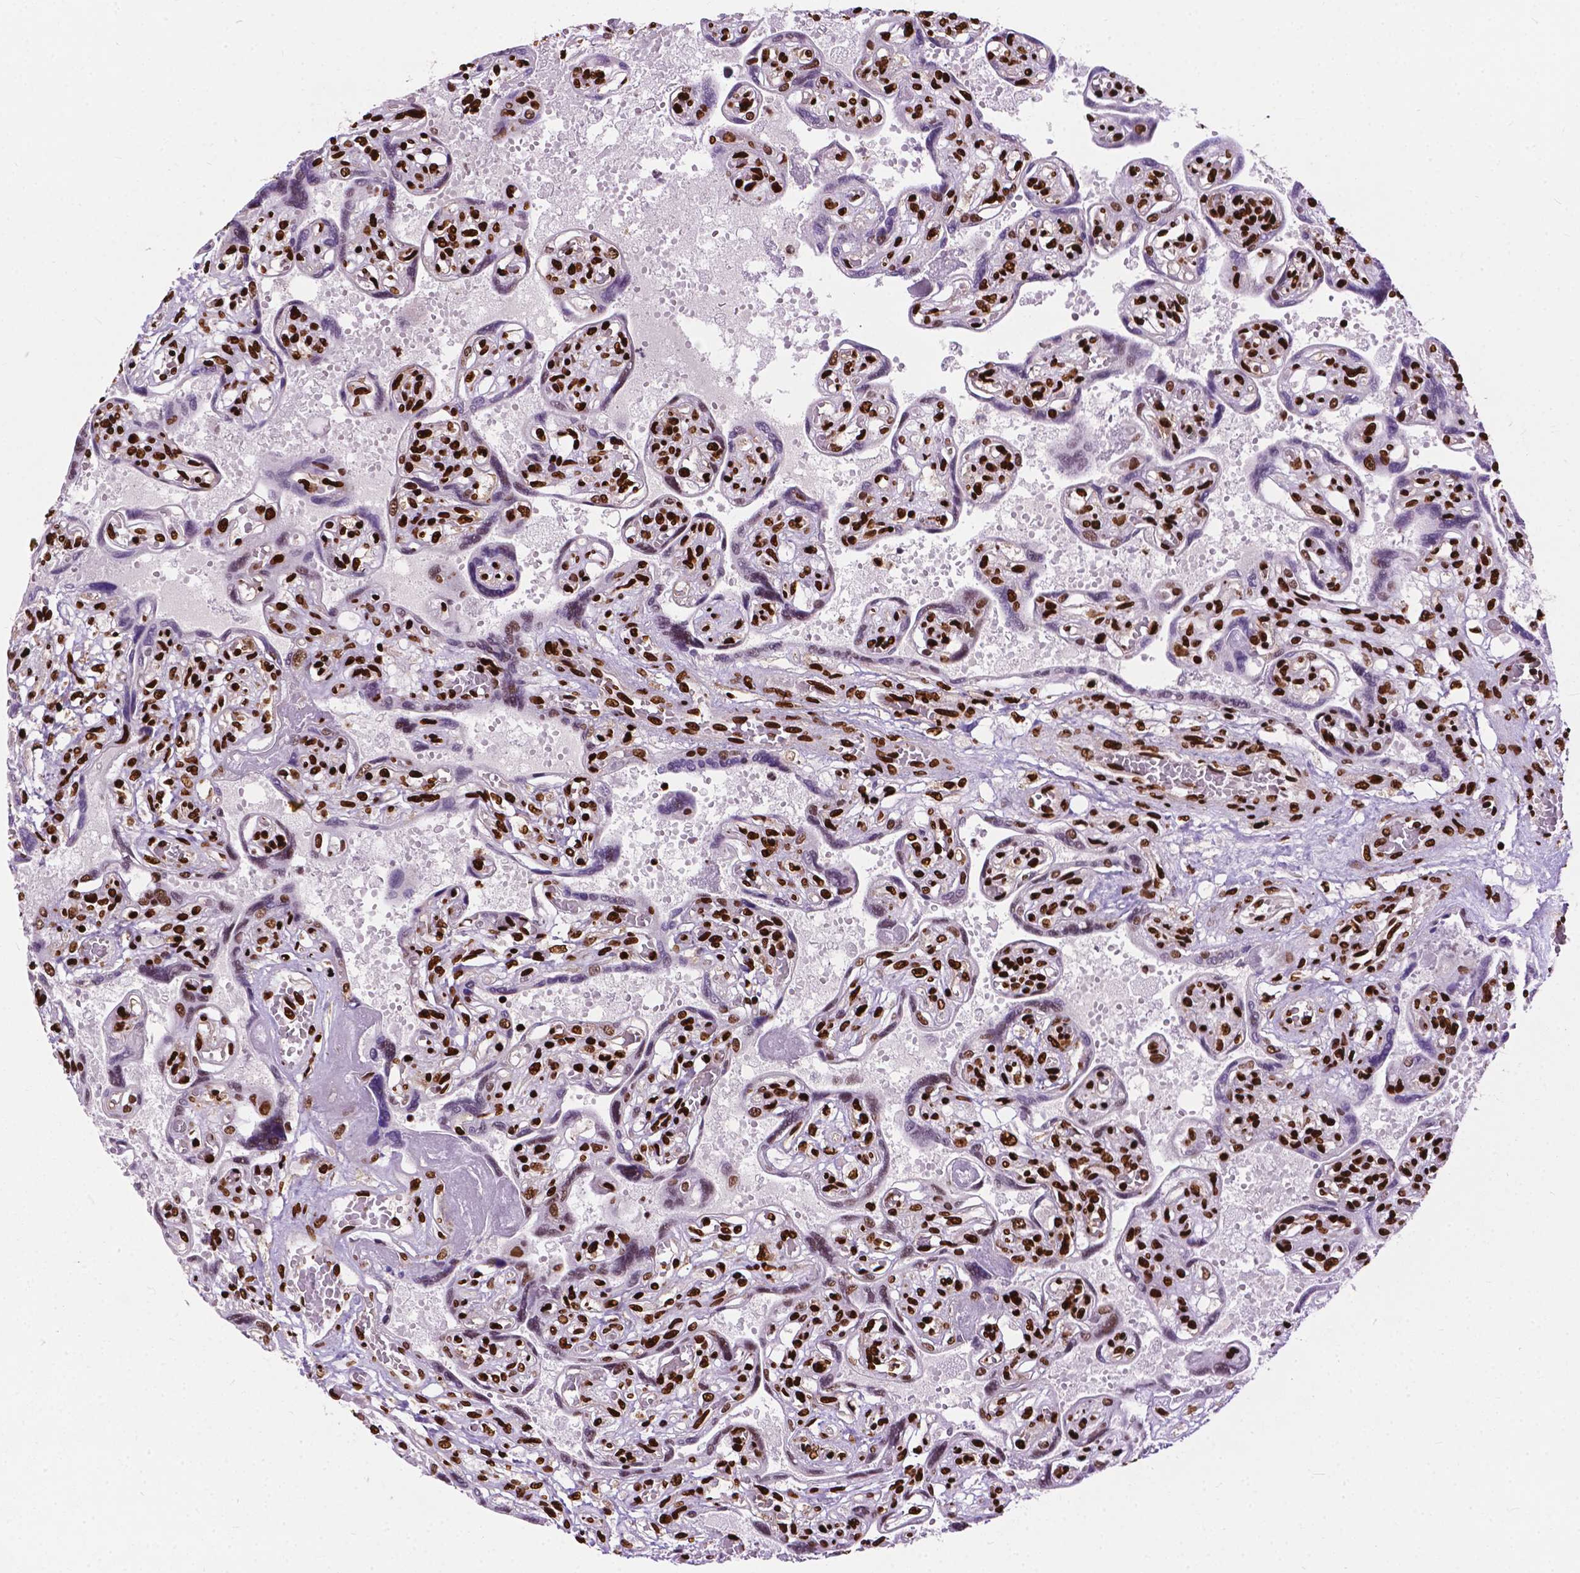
{"staining": {"intensity": "strong", "quantity": ">75%", "location": "nuclear"}, "tissue": "placenta", "cell_type": "Decidual cells", "image_type": "normal", "snomed": [{"axis": "morphology", "description": "Normal tissue, NOS"}, {"axis": "topography", "description": "Placenta"}], "caption": "Unremarkable placenta shows strong nuclear positivity in approximately >75% of decidual cells, visualized by immunohistochemistry.", "gene": "SMIM5", "patient": {"sex": "female", "age": 32}}